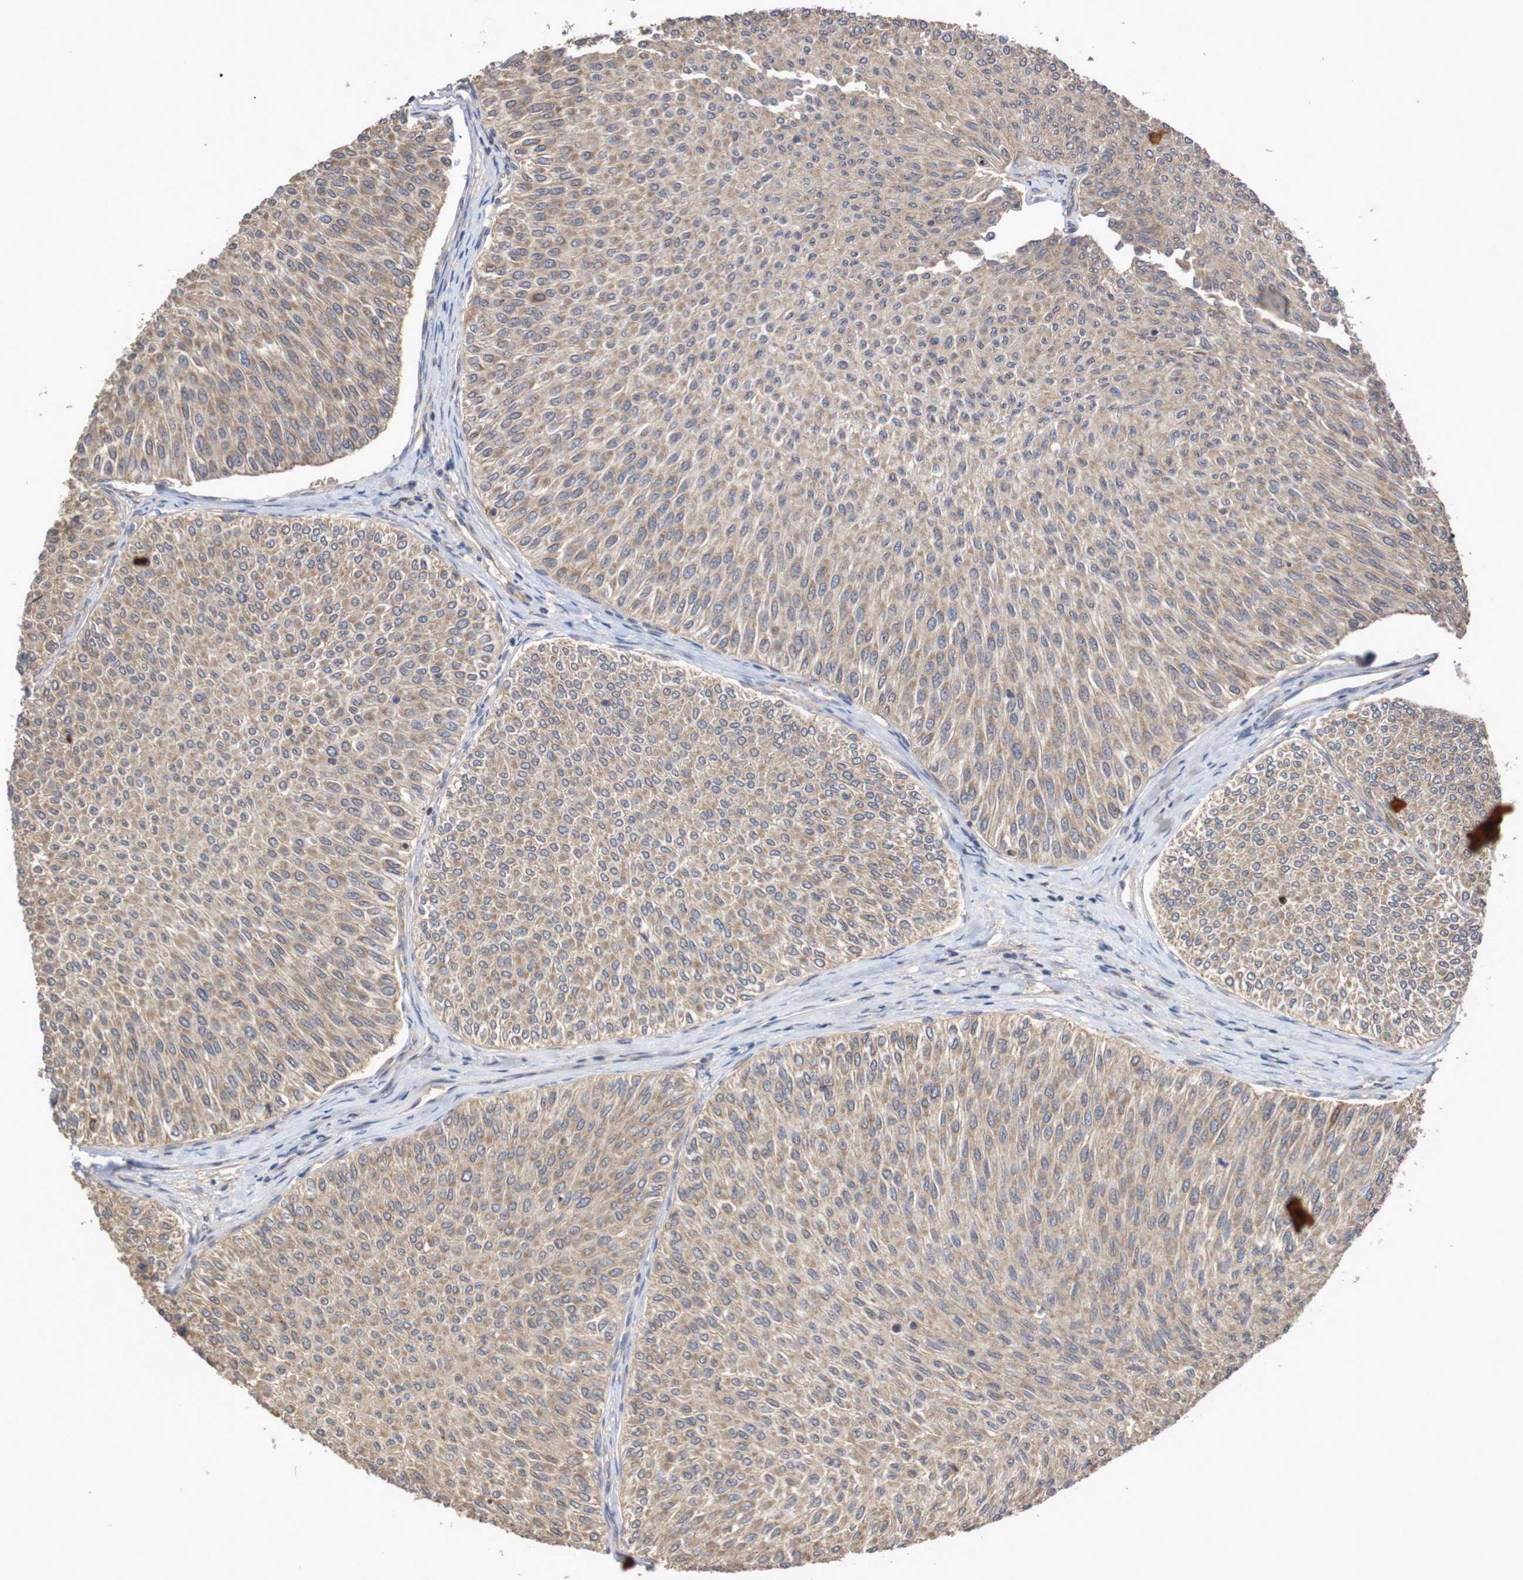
{"staining": {"intensity": "weak", "quantity": ">75%", "location": "cytoplasmic/membranous"}, "tissue": "urothelial cancer", "cell_type": "Tumor cells", "image_type": "cancer", "snomed": [{"axis": "morphology", "description": "Urothelial carcinoma, Low grade"}, {"axis": "topography", "description": "Urinary bladder"}], "caption": "An immunohistochemistry (IHC) image of neoplastic tissue is shown. Protein staining in brown highlights weak cytoplasmic/membranous positivity in urothelial cancer within tumor cells. The staining was performed using DAB (3,3'-diaminobenzidine), with brown indicating positive protein expression. Nuclei are stained blue with hematoxylin.", "gene": "PHYH", "patient": {"sex": "male", "age": 78}}